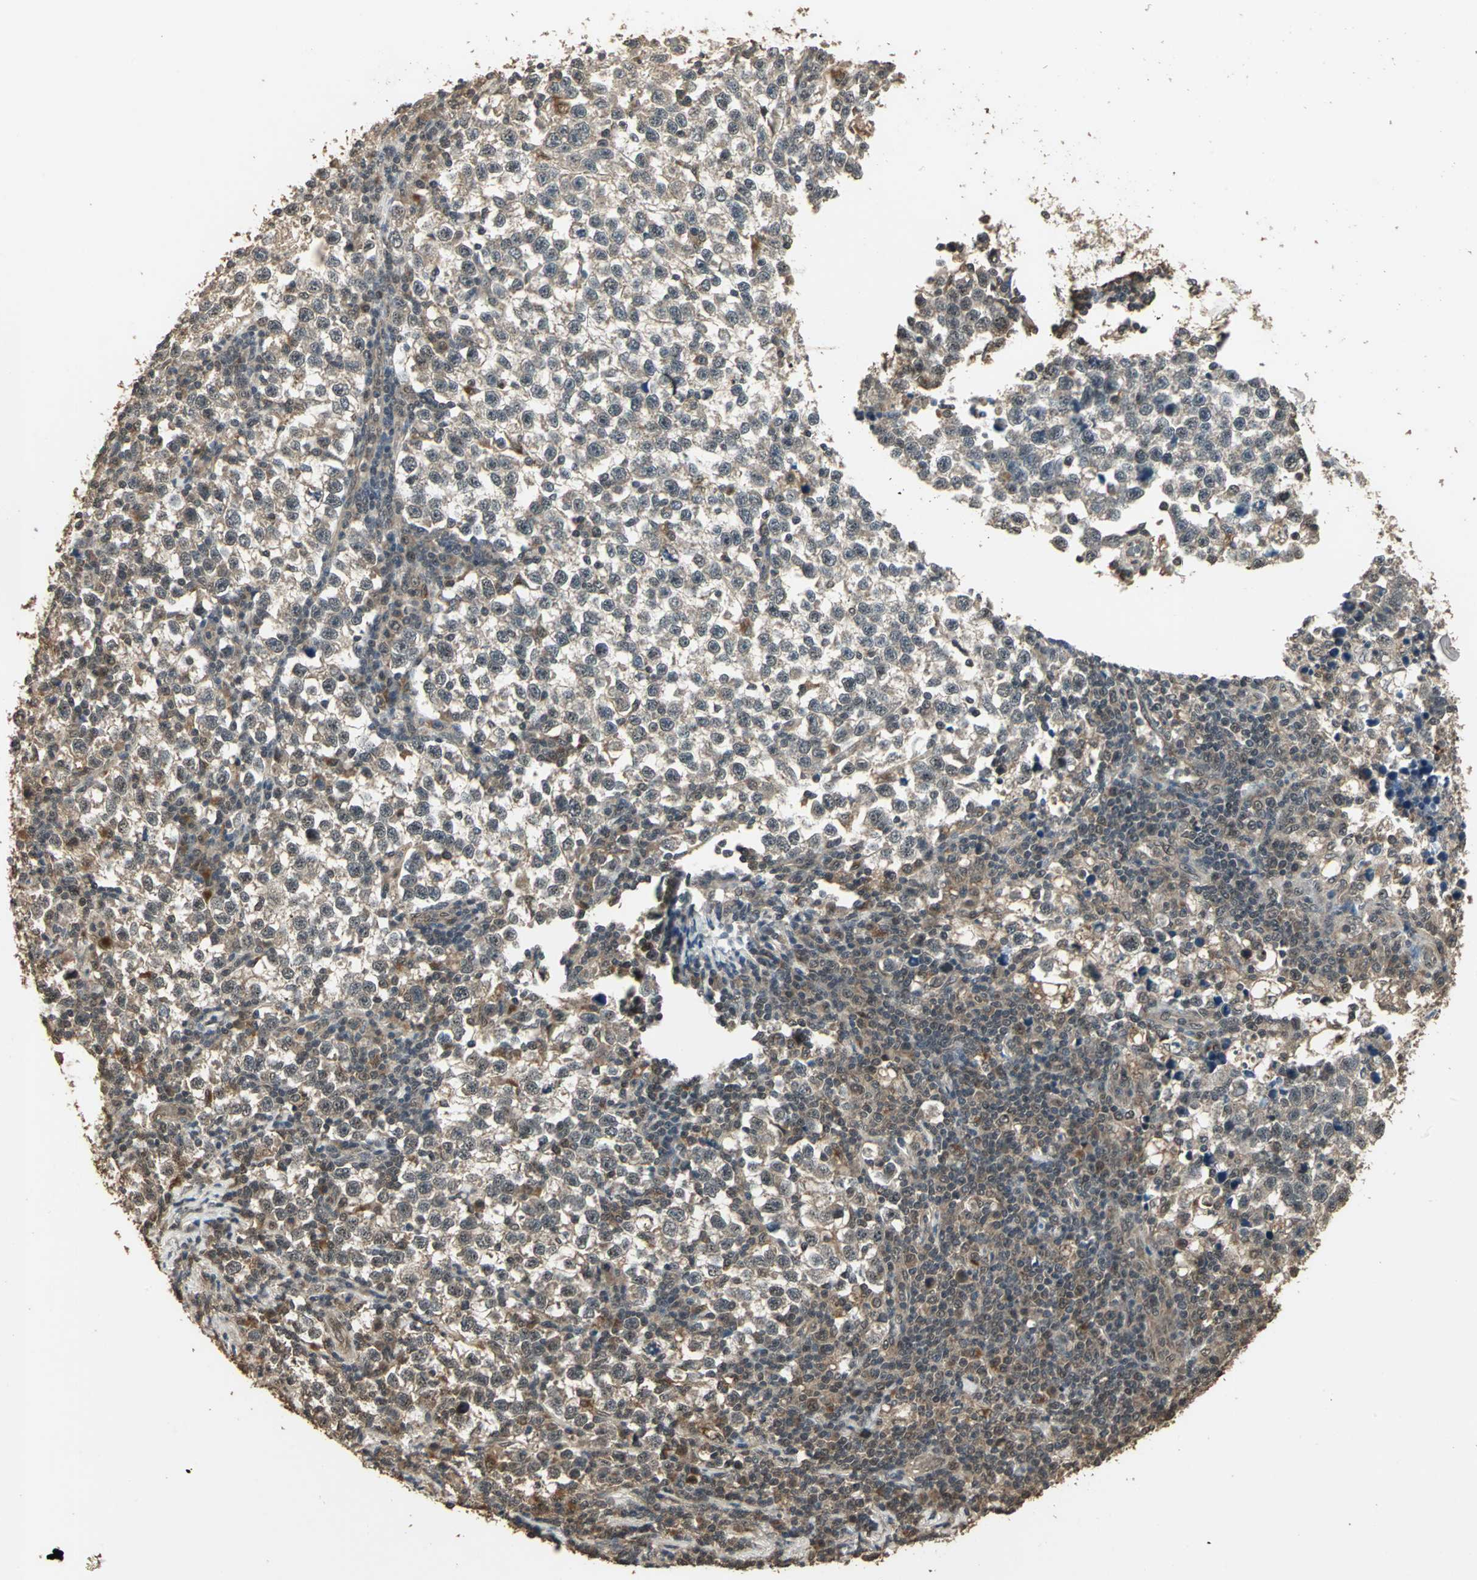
{"staining": {"intensity": "moderate", "quantity": "25%-75%", "location": "cytoplasmic/membranous"}, "tissue": "testis cancer", "cell_type": "Tumor cells", "image_type": "cancer", "snomed": [{"axis": "morphology", "description": "Seminoma, NOS"}, {"axis": "topography", "description": "Testis"}], "caption": "Testis seminoma was stained to show a protein in brown. There is medium levels of moderate cytoplasmic/membranous positivity in approximately 25%-75% of tumor cells.", "gene": "UCHL5", "patient": {"sex": "male", "age": 43}}